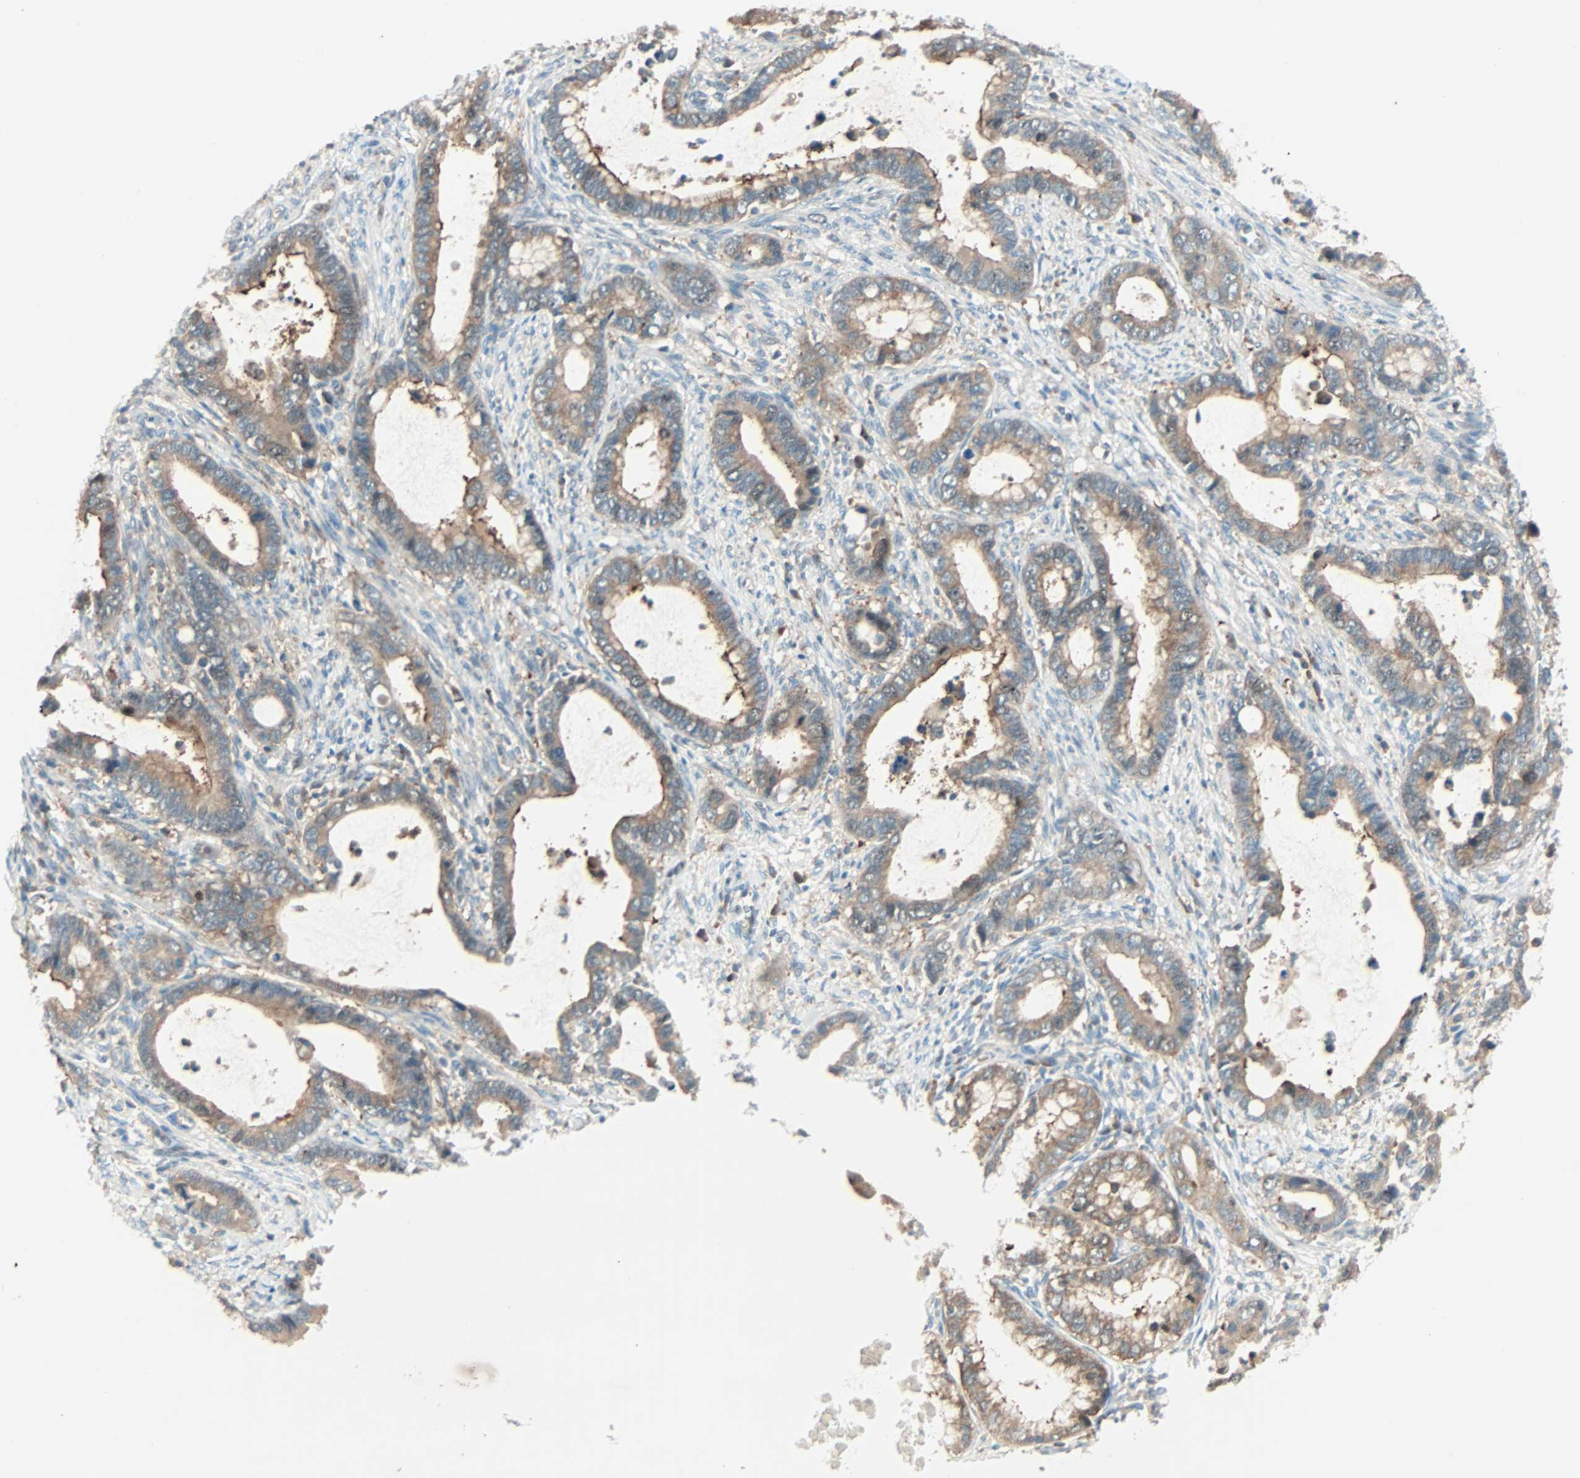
{"staining": {"intensity": "moderate", "quantity": ">75%", "location": "cytoplasmic/membranous"}, "tissue": "cervical cancer", "cell_type": "Tumor cells", "image_type": "cancer", "snomed": [{"axis": "morphology", "description": "Adenocarcinoma, NOS"}, {"axis": "topography", "description": "Cervix"}], "caption": "IHC histopathology image of neoplastic tissue: cervical adenocarcinoma stained using immunohistochemistry (IHC) exhibits medium levels of moderate protein expression localized specifically in the cytoplasmic/membranous of tumor cells, appearing as a cytoplasmic/membranous brown color.", "gene": "SMIM8", "patient": {"sex": "female", "age": 44}}